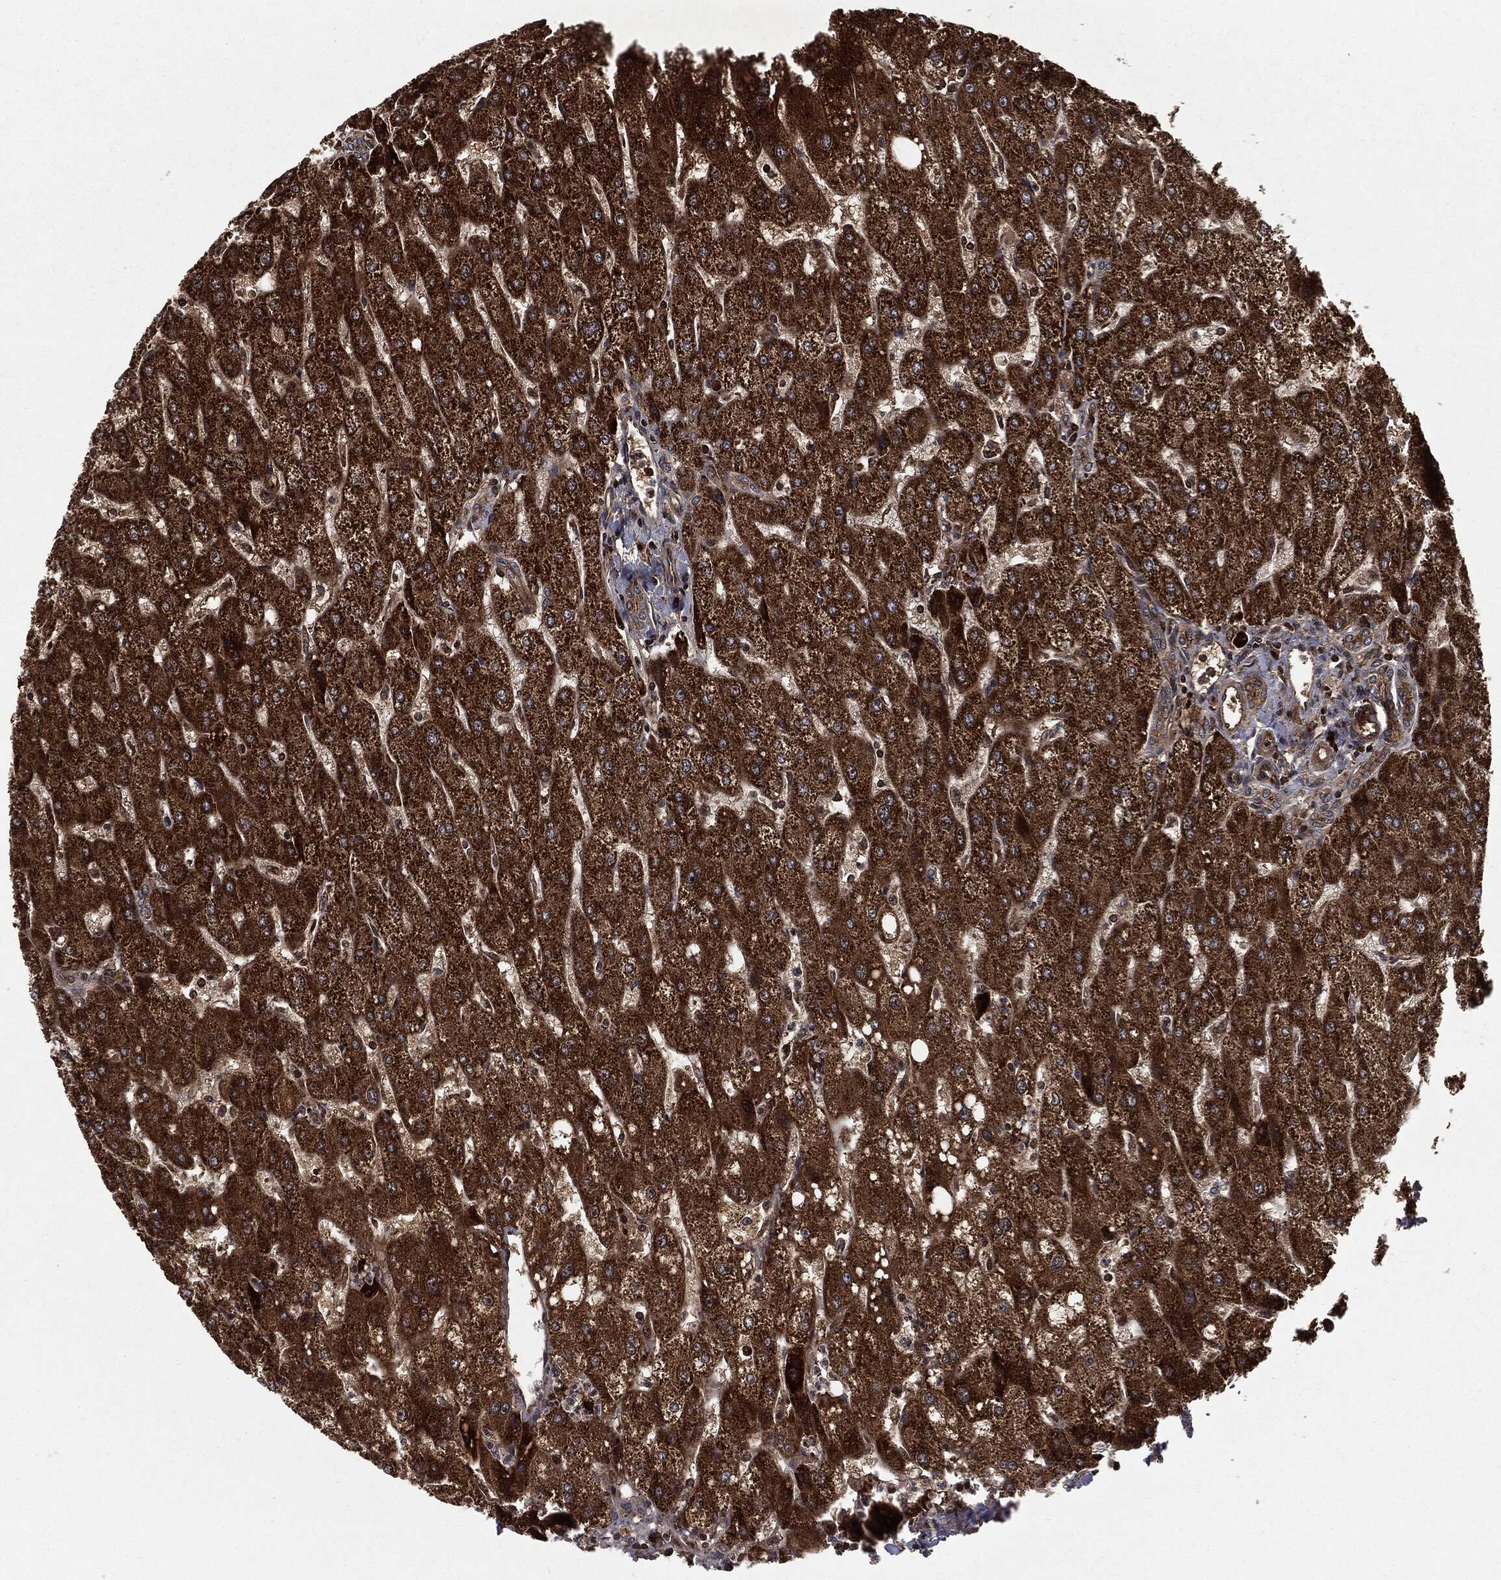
{"staining": {"intensity": "weak", "quantity": ">75%", "location": "cytoplasmic/membranous"}, "tissue": "liver", "cell_type": "Cholangiocytes", "image_type": "normal", "snomed": [{"axis": "morphology", "description": "Normal tissue, NOS"}, {"axis": "topography", "description": "Liver"}], "caption": "Protein expression by immunohistochemistry (IHC) demonstrates weak cytoplasmic/membranous positivity in approximately >75% of cholangiocytes in normal liver. The staining was performed using DAB to visualize the protein expression in brown, while the nuclei were stained in blue with hematoxylin (Magnification: 20x).", "gene": "CARD6", "patient": {"sex": "male", "age": 67}}